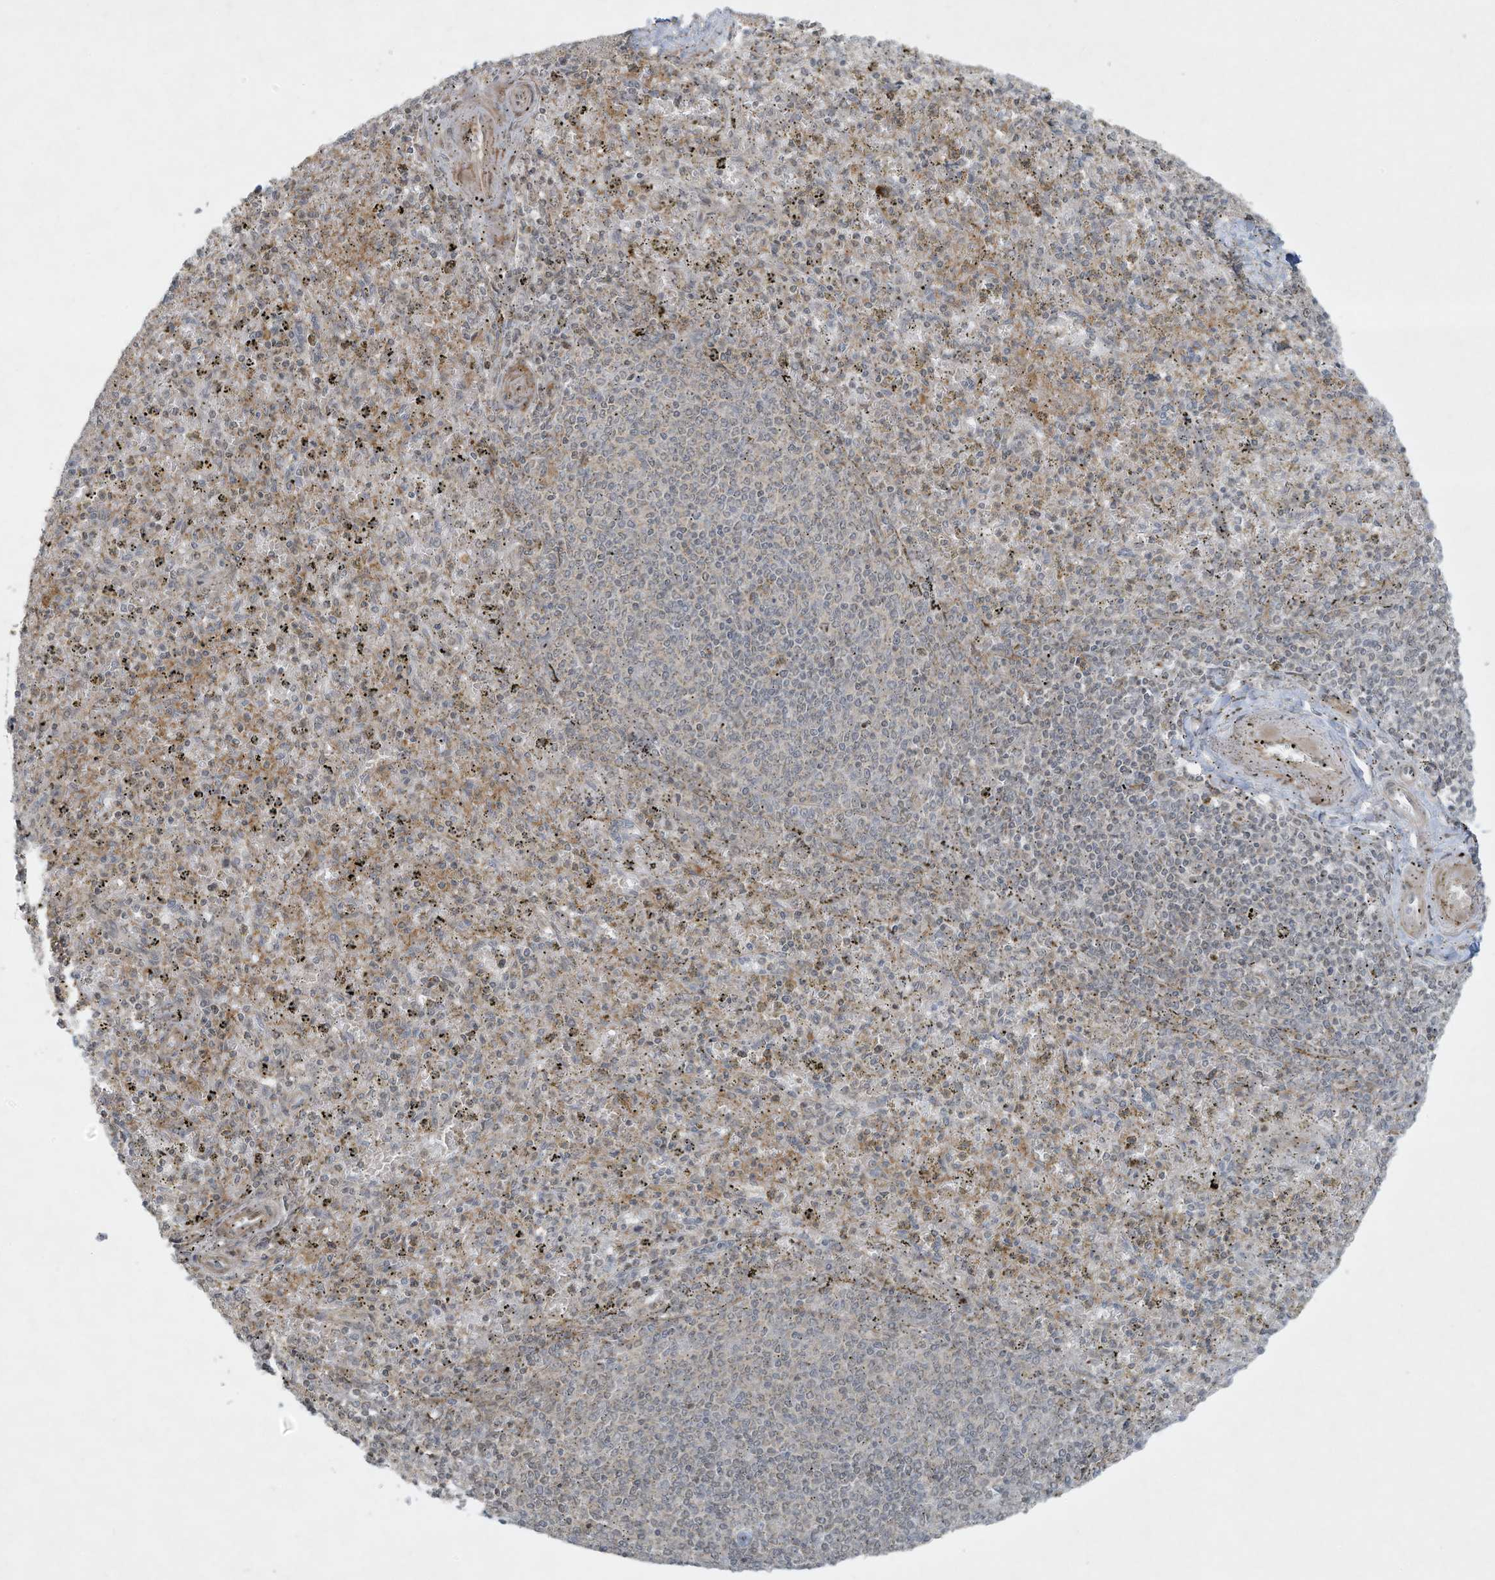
{"staining": {"intensity": "negative", "quantity": "none", "location": "none"}, "tissue": "spleen", "cell_type": "Cells in red pulp", "image_type": "normal", "snomed": [{"axis": "morphology", "description": "Normal tissue, NOS"}, {"axis": "topography", "description": "Spleen"}], "caption": "Protein analysis of benign spleen reveals no significant positivity in cells in red pulp.", "gene": "ZNF263", "patient": {"sex": "male", "age": 72}}